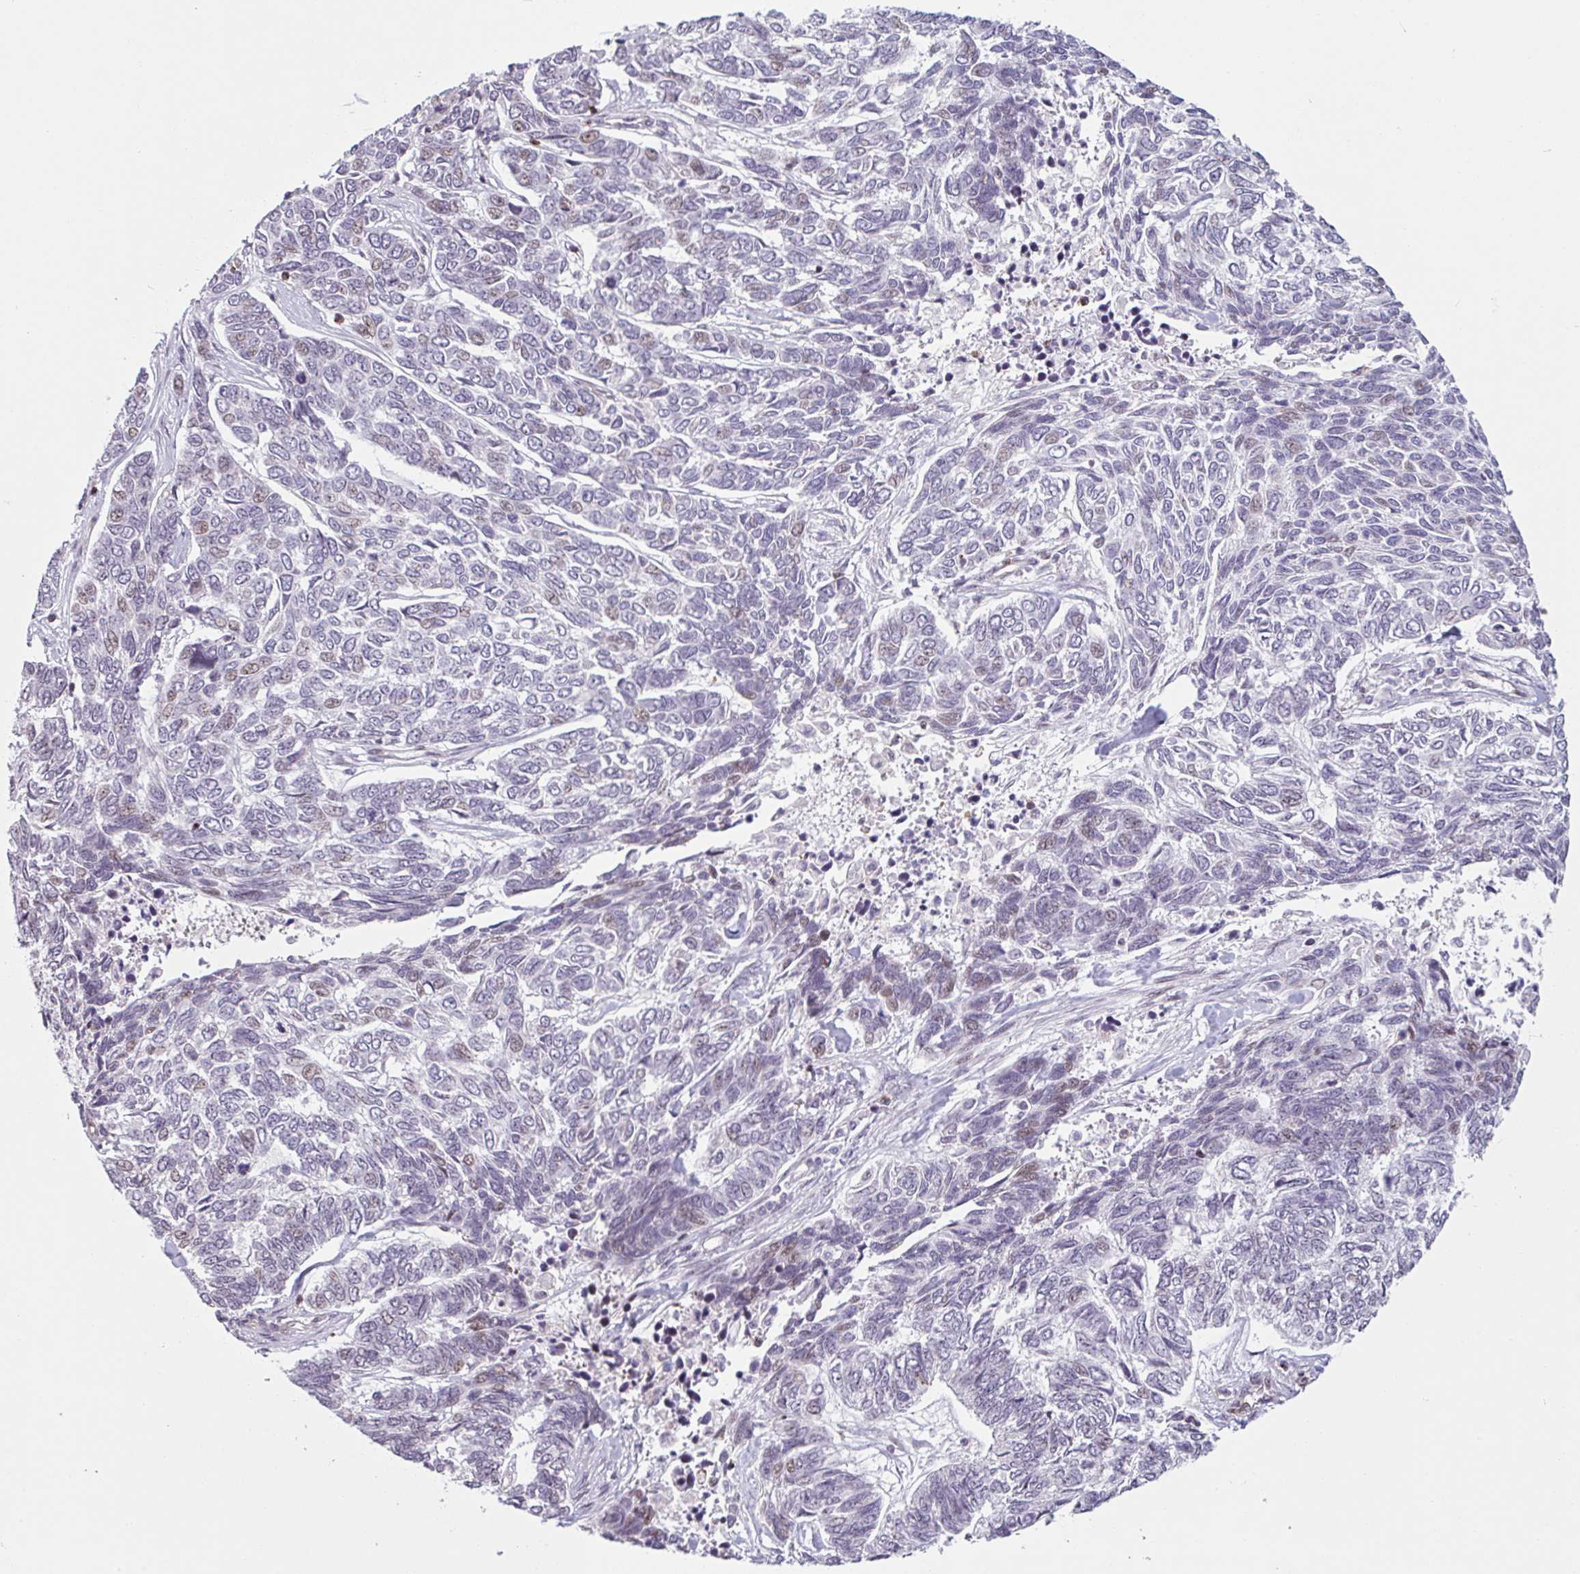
{"staining": {"intensity": "weak", "quantity": "<25%", "location": "nuclear"}, "tissue": "skin cancer", "cell_type": "Tumor cells", "image_type": "cancer", "snomed": [{"axis": "morphology", "description": "Basal cell carcinoma"}, {"axis": "topography", "description": "Skin"}], "caption": "The histopathology image shows no staining of tumor cells in skin basal cell carcinoma.", "gene": "ZNF689", "patient": {"sex": "female", "age": 65}}